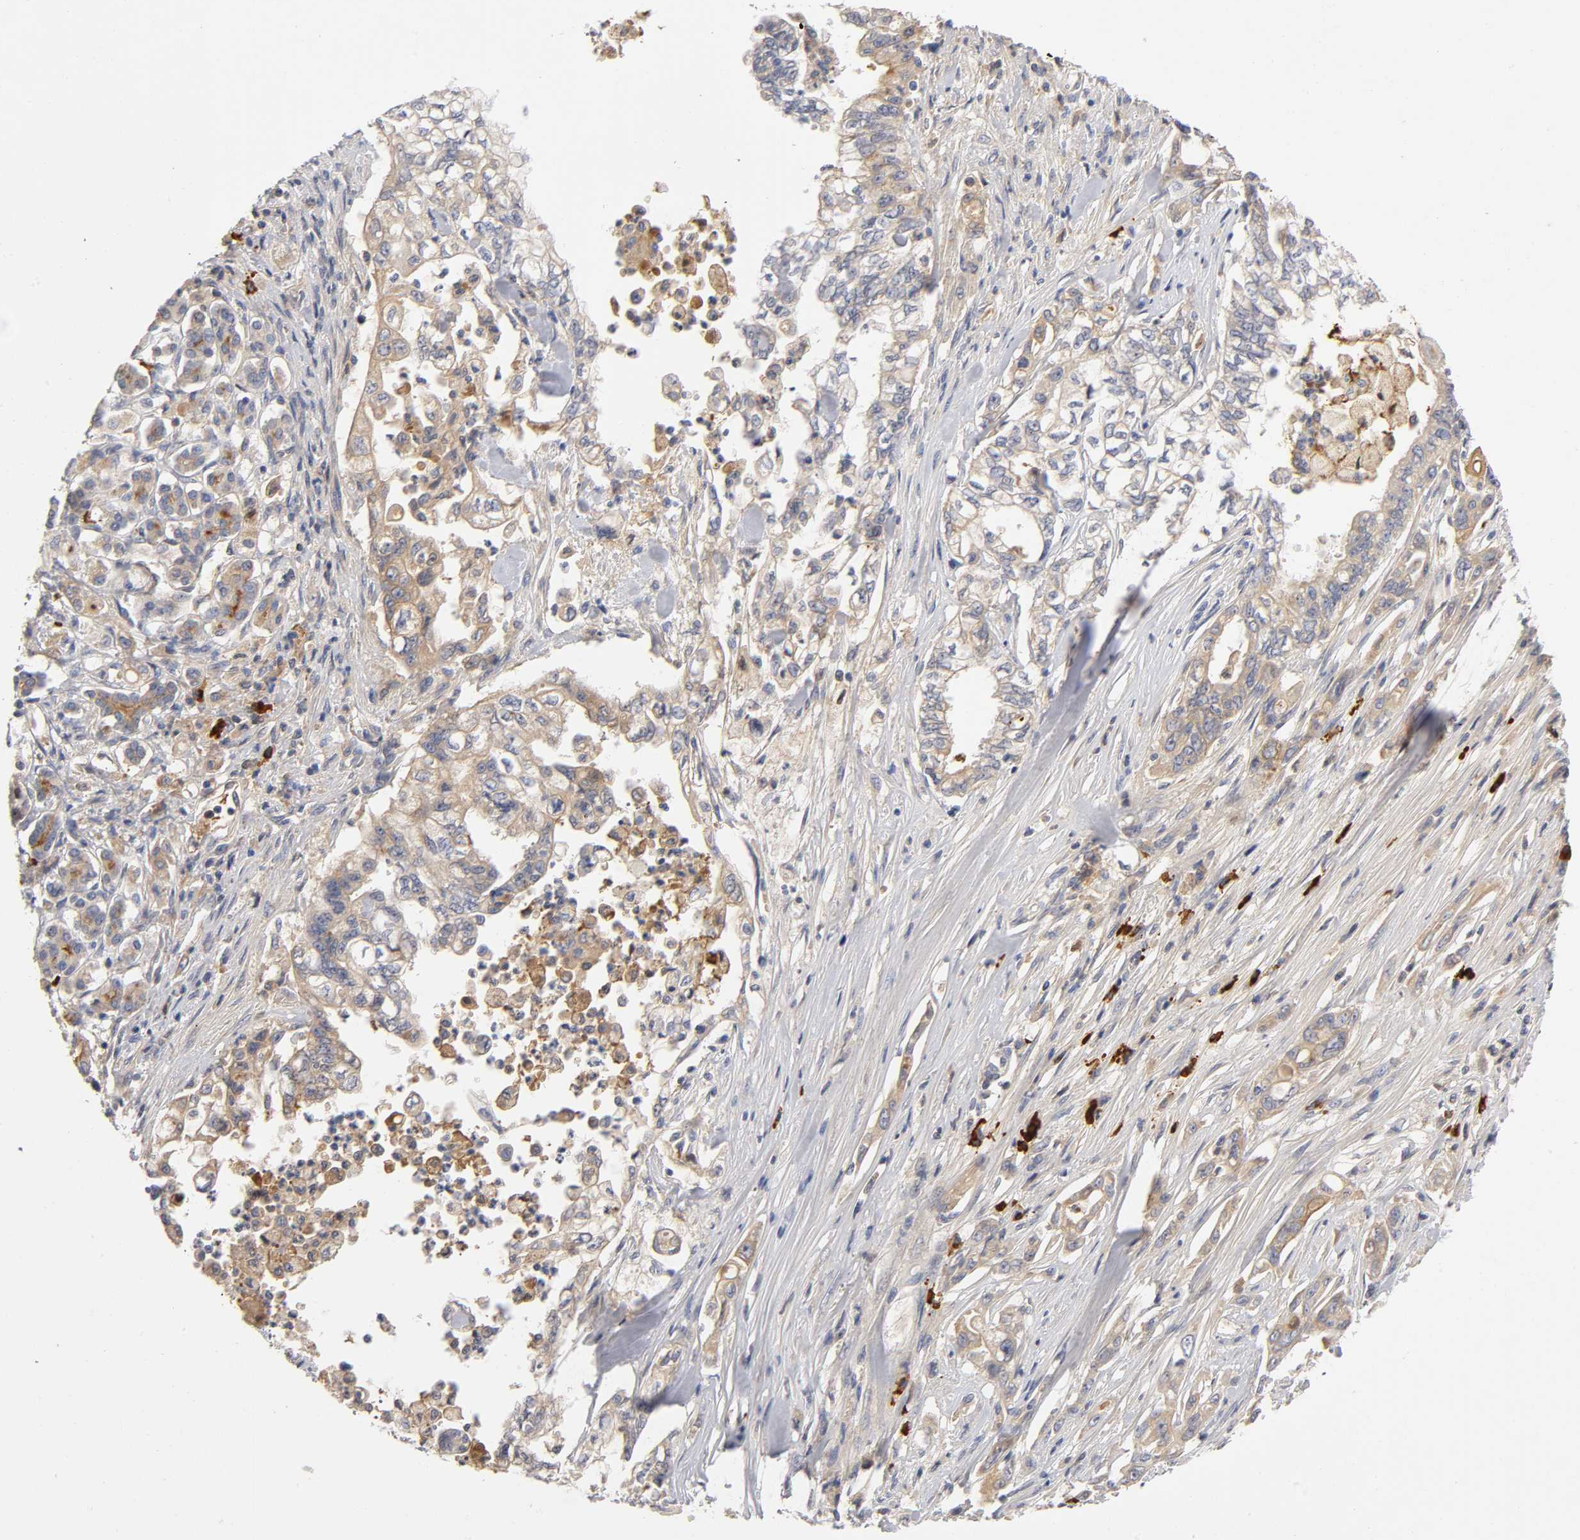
{"staining": {"intensity": "weak", "quantity": ">75%", "location": "cytoplasmic/membranous"}, "tissue": "pancreatic cancer", "cell_type": "Tumor cells", "image_type": "cancer", "snomed": [{"axis": "morphology", "description": "Normal tissue, NOS"}, {"axis": "topography", "description": "Pancreas"}], "caption": "Immunohistochemistry (IHC) image of human pancreatic cancer stained for a protein (brown), which shows low levels of weak cytoplasmic/membranous expression in about >75% of tumor cells.", "gene": "NOVA1", "patient": {"sex": "male", "age": 42}}